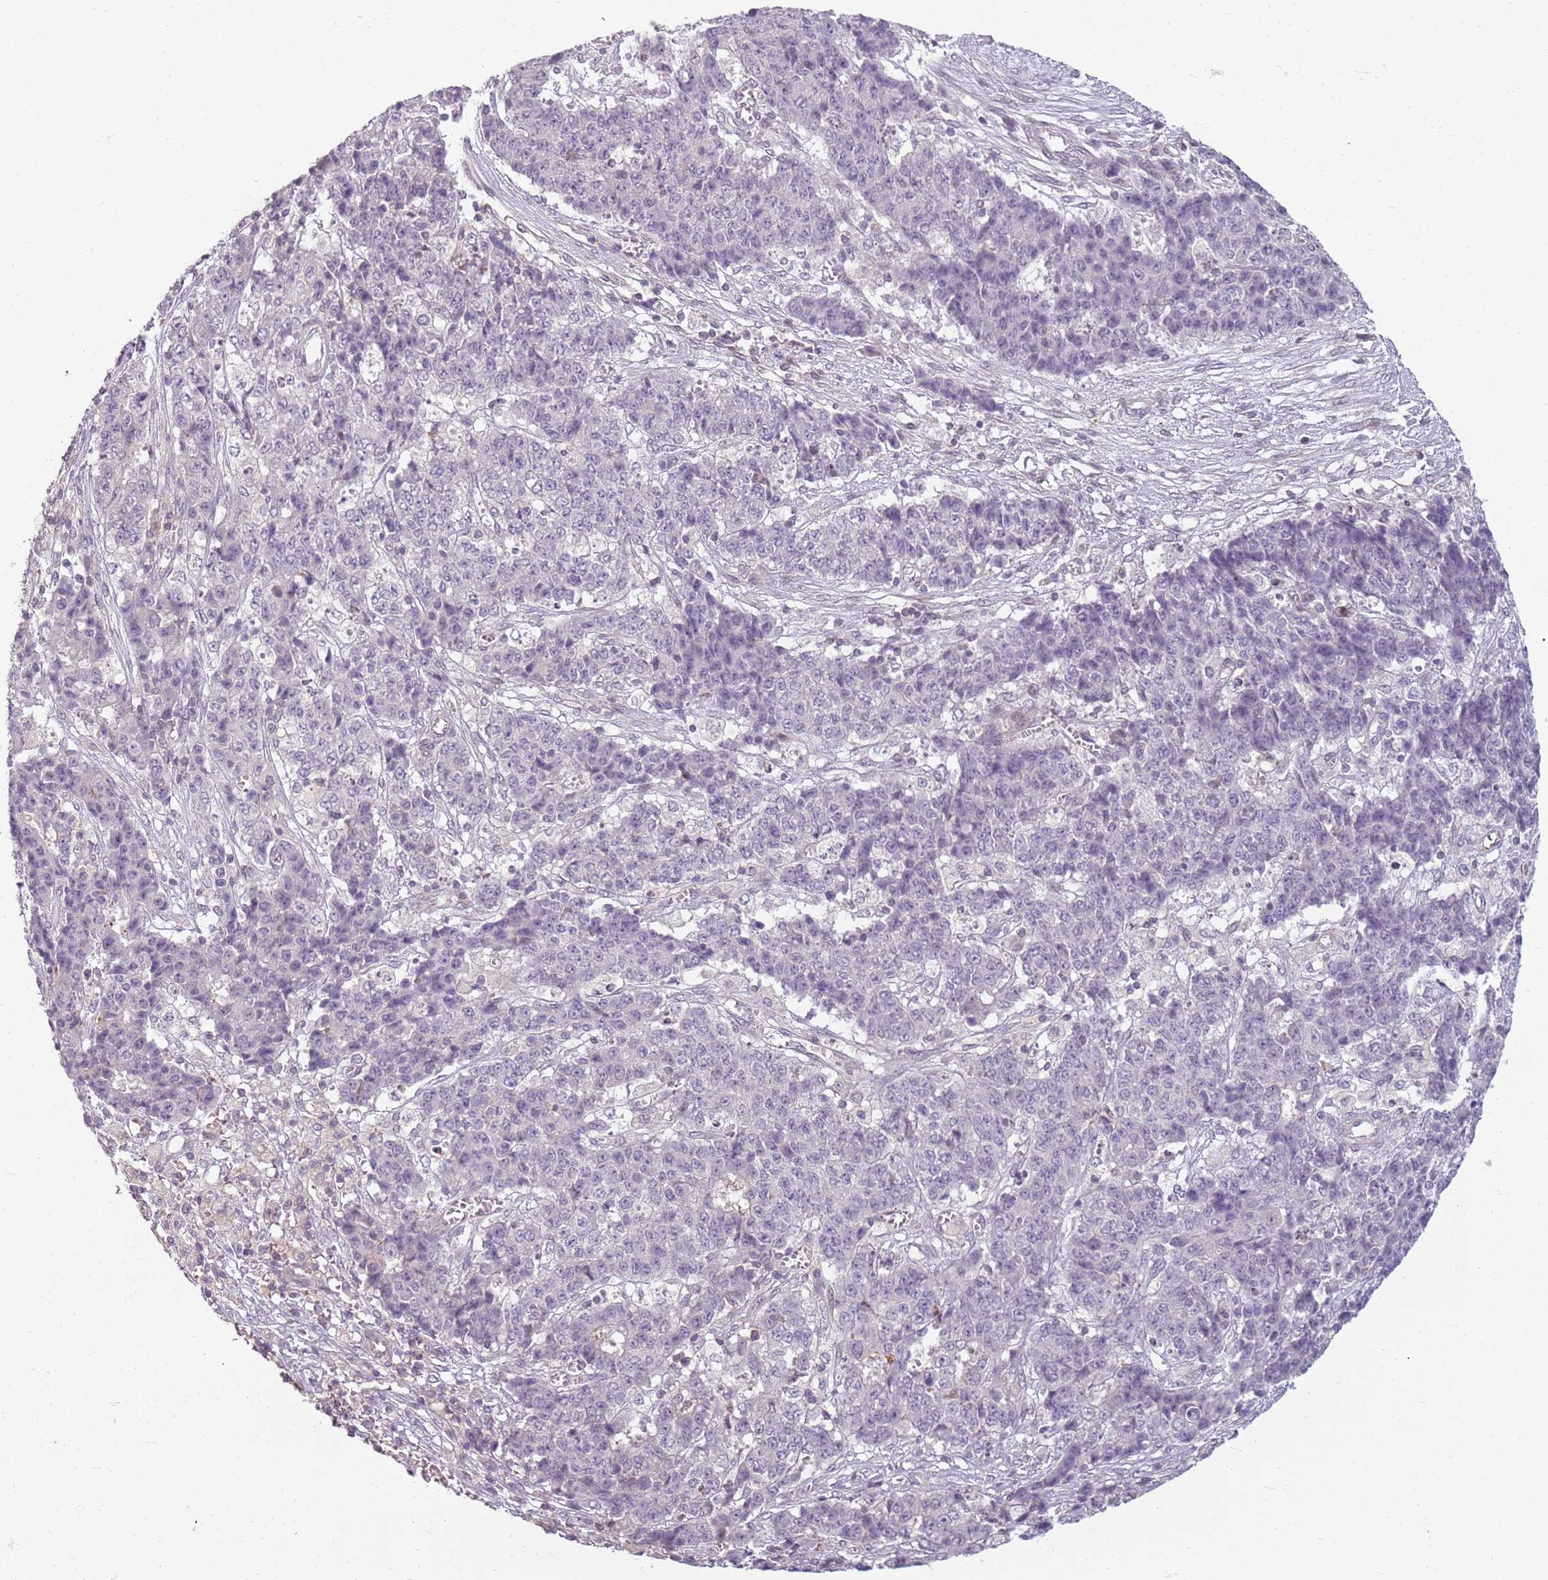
{"staining": {"intensity": "negative", "quantity": "none", "location": "none"}, "tissue": "ovarian cancer", "cell_type": "Tumor cells", "image_type": "cancer", "snomed": [{"axis": "morphology", "description": "Carcinoma, endometroid"}, {"axis": "topography", "description": "Ovary"}], "caption": "Immunohistochemistry (IHC) photomicrograph of neoplastic tissue: human ovarian endometroid carcinoma stained with DAB (3,3'-diaminobenzidine) exhibits no significant protein expression in tumor cells.", "gene": "DEFB116", "patient": {"sex": "female", "age": 42}}